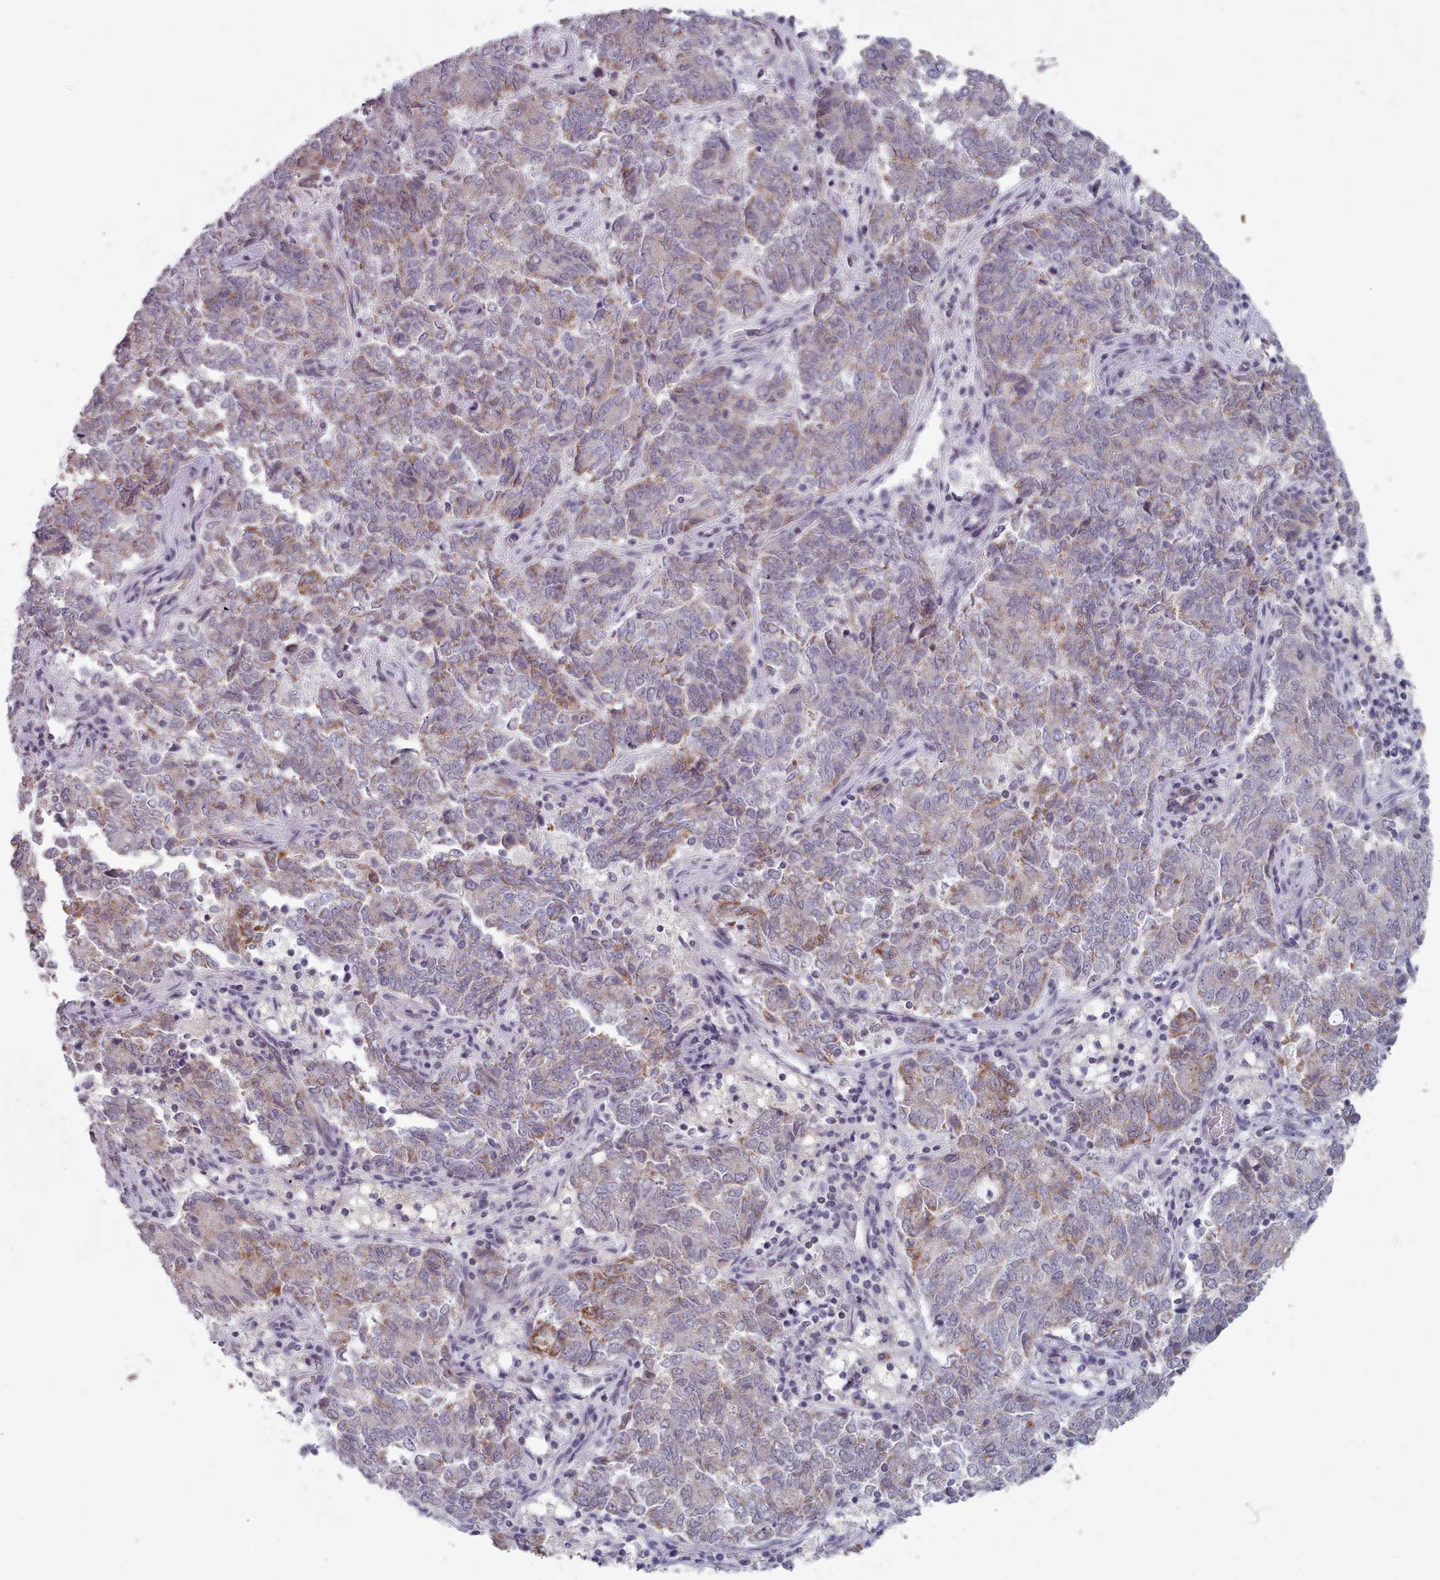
{"staining": {"intensity": "moderate", "quantity": "<25%", "location": "cytoplasmic/membranous"}, "tissue": "endometrial cancer", "cell_type": "Tumor cells", "image_type": "cancer", "snomed": [{"axis": "morphology", "description": "Adenocarcinoma, NOS"}, {"axis": "topography", "description": "Endometrium"}], "caption": "The histopathology image demonstrates immunohistochemical staining of endometrial adenocarcinoma. There is moderate cytoplasmic/membranous positivity is appreciated in approximately <25% of tumor cells. (DAB (3,3'-diaminobenzidine) IHC, brown staining for protein, blue staining for nuclei).", "gene": "TRARG1", "patient": {"sex": "female", "age": 80}}